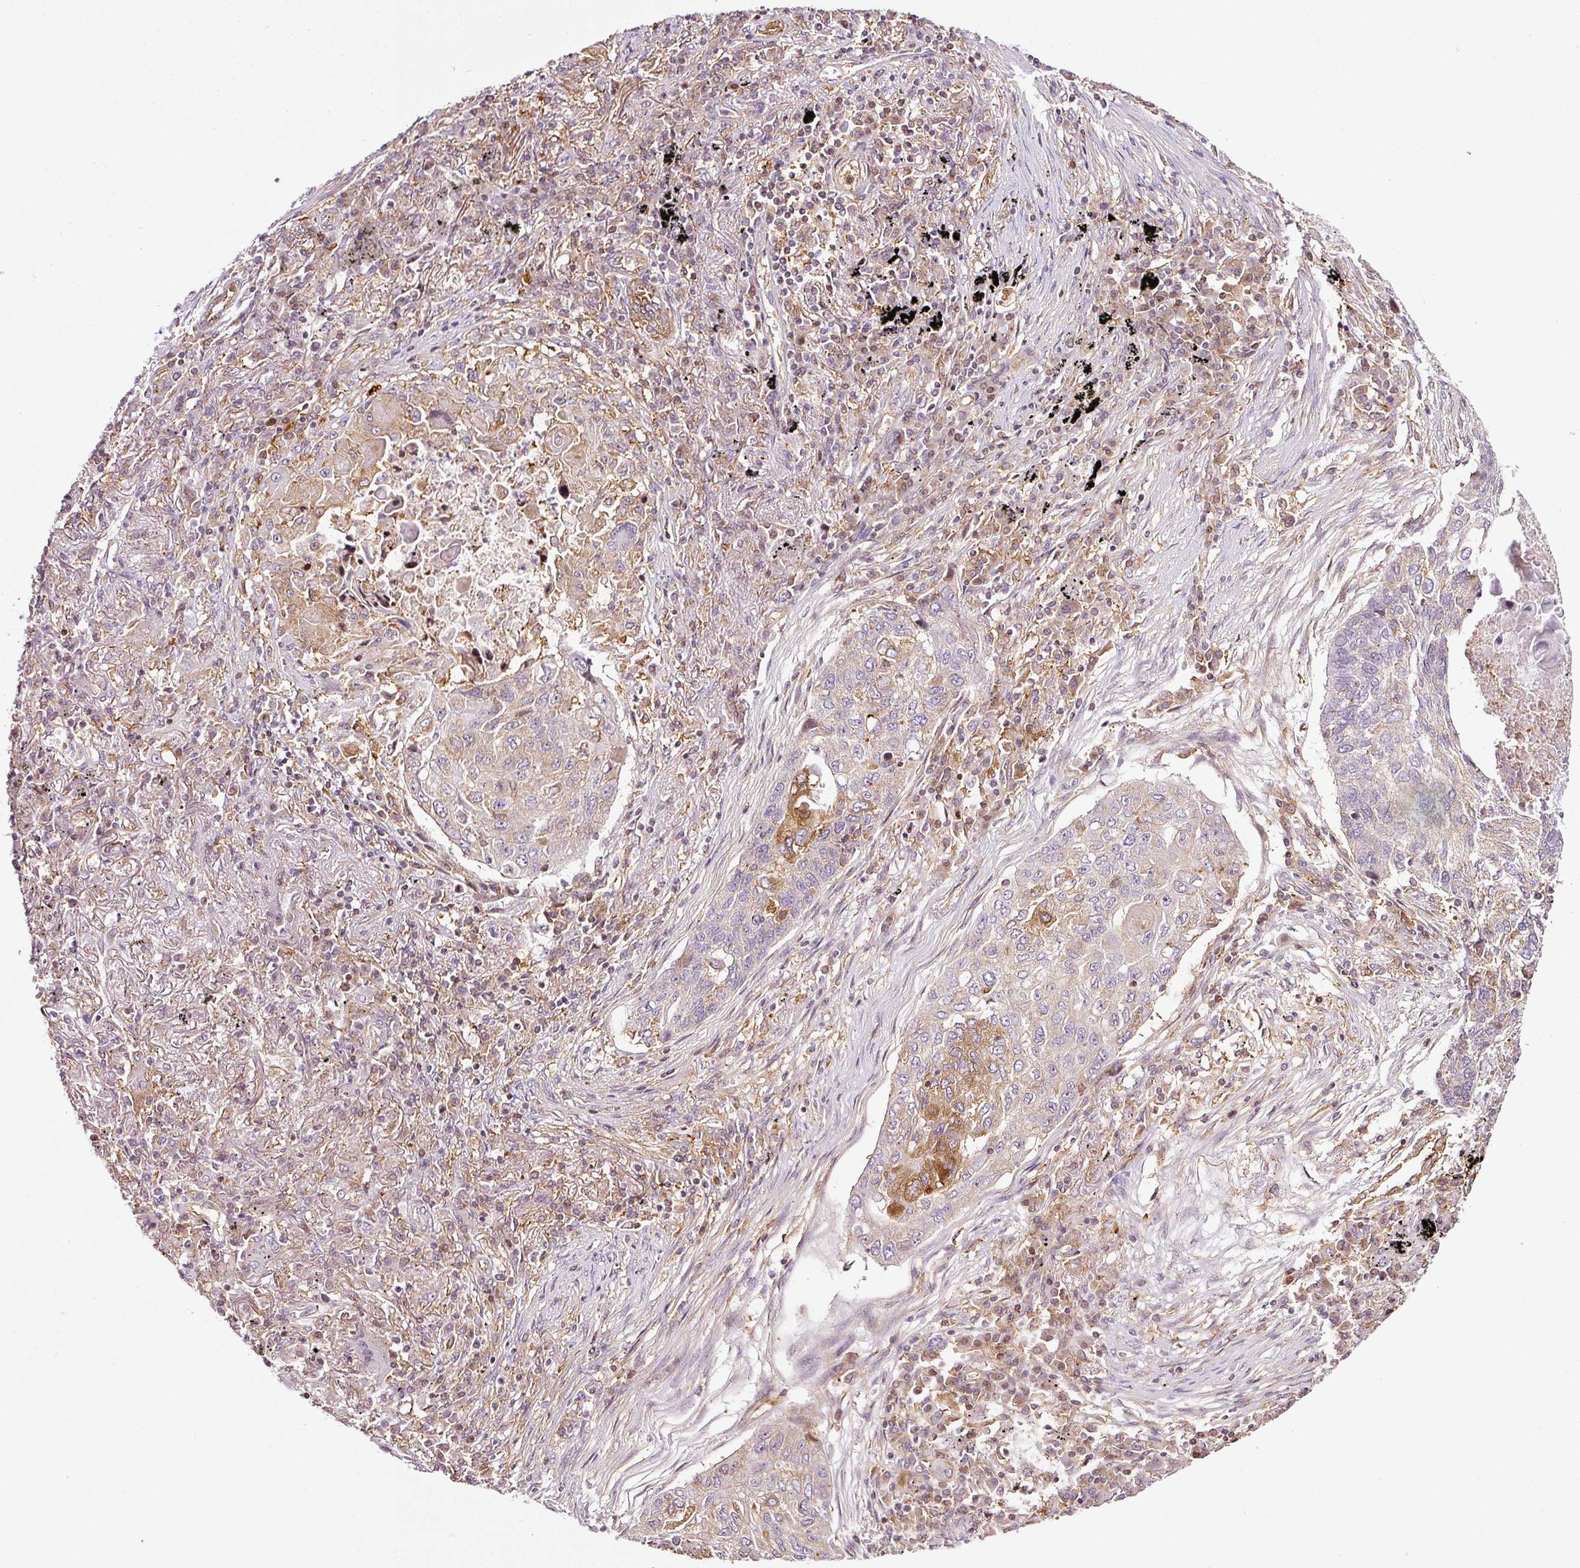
{"staining": {"intensity": "moderate", "quantity": "<25%", "location": "cytoplasmic/membranous"}, "tissue": "lung cancer", "cell_type": "Tumor cells", "image_type": "cancer", "snomed": [{"axis": "morphology", "description": "Squamous cell carcinoma, NOS"}, {"axis": "topography", "description": "Lung"}], "caption": "Immunohistochemical staining of lung cancer reveals low levels of moderate cytoplasmic/membranous positivity in approximately <25% of tumor cells.", "gene": "SCNM1", "patient": {"sex": "female", "age": 63}}